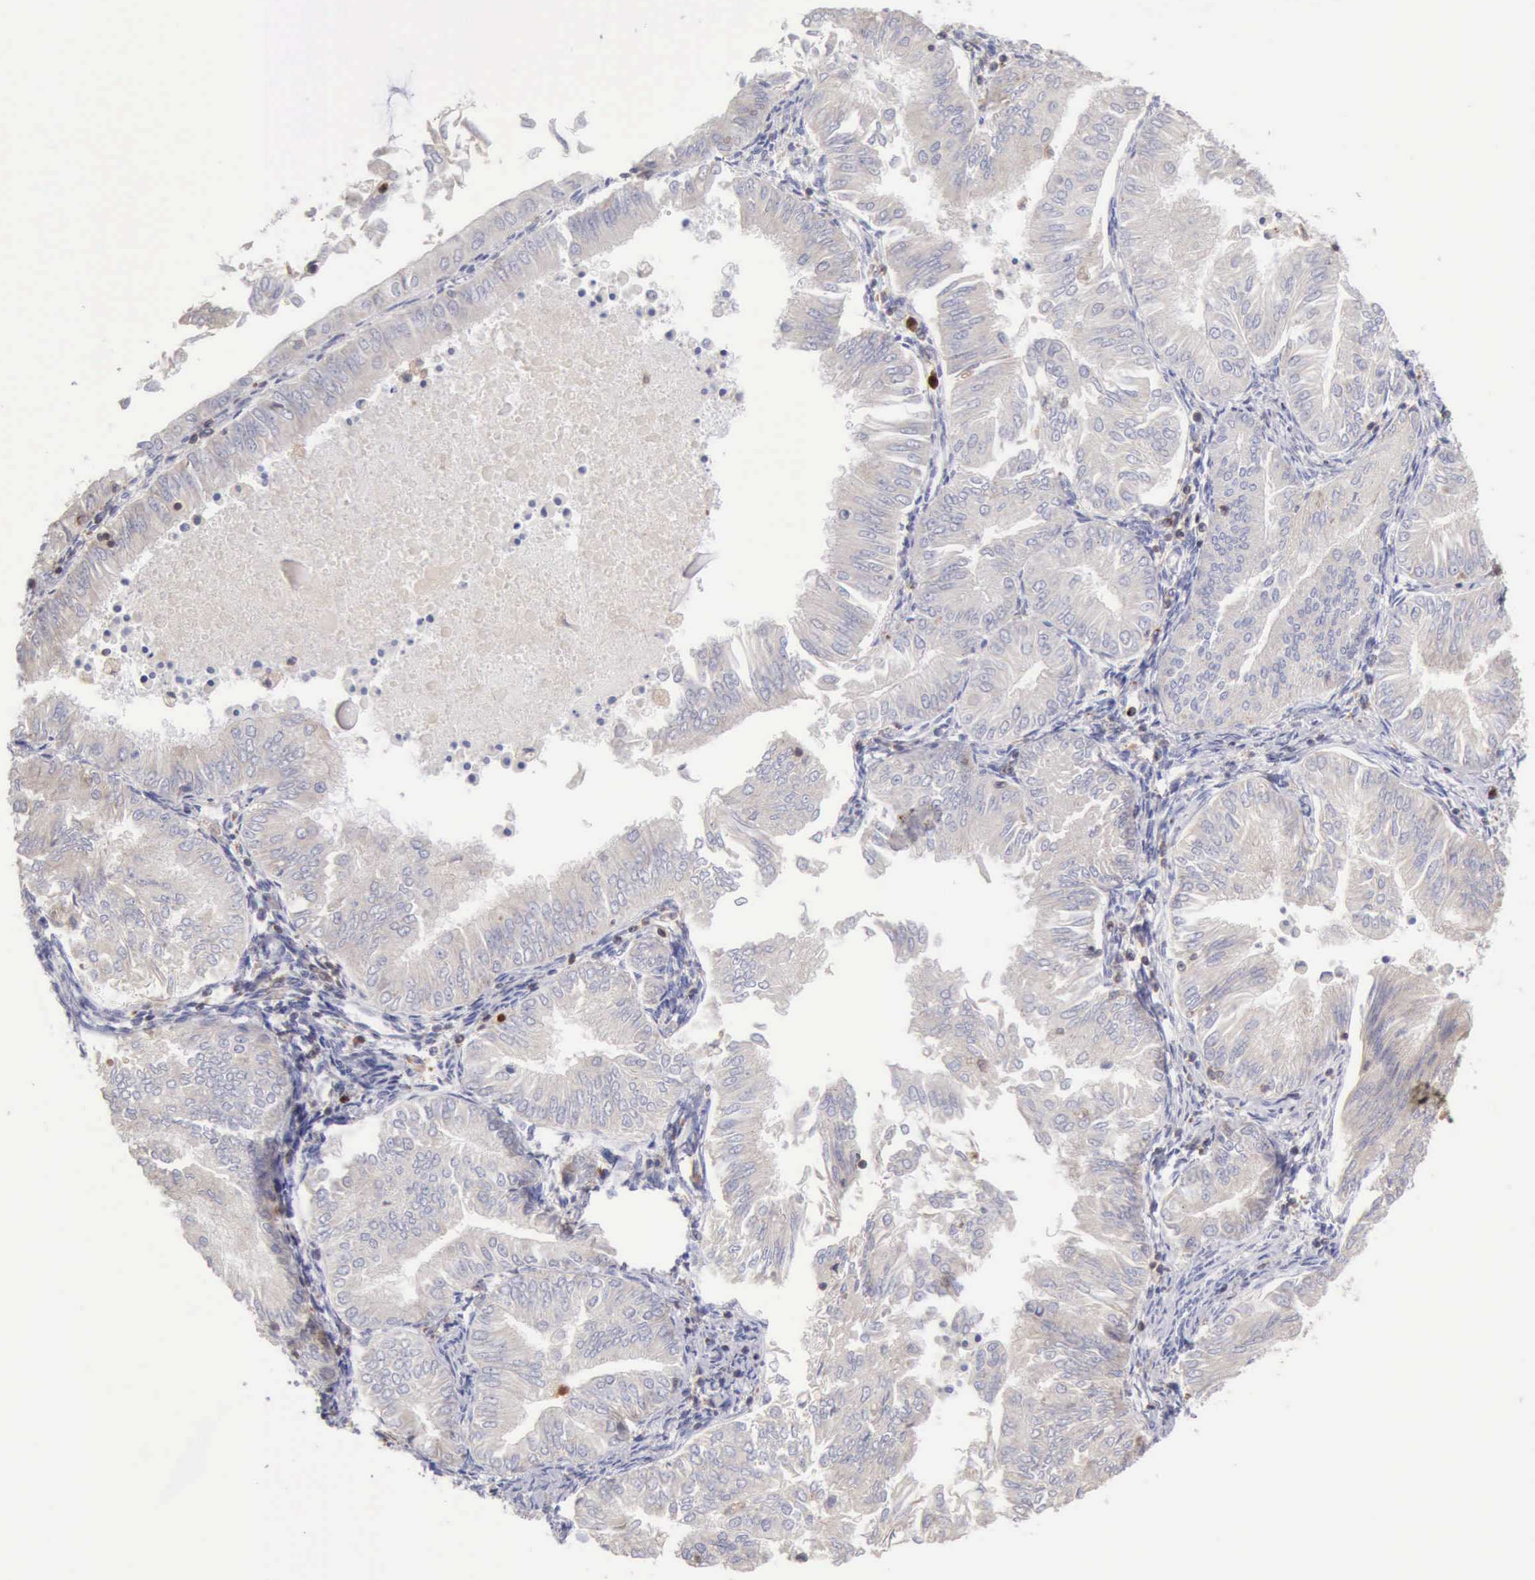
{"staining": {"intensity": "negative", "quantity": "none", "location": "none"}, "tissue": "endometrial cancer", "cell_type": "Tumor cells", "image_type": "cancer", "snomed": [{"axis": "morphology", "description": "Adenocarcinoma, NOS"}, {"axis": "topography", "description": "Endometrium"}], "caption": "DAB immunohistochemical staining of human endometrial cancer (adenocarcinoma) displays no significant staining in tumor cells.", "gene": "SASH3", "patient": {"sex": "female", "age": 53}}